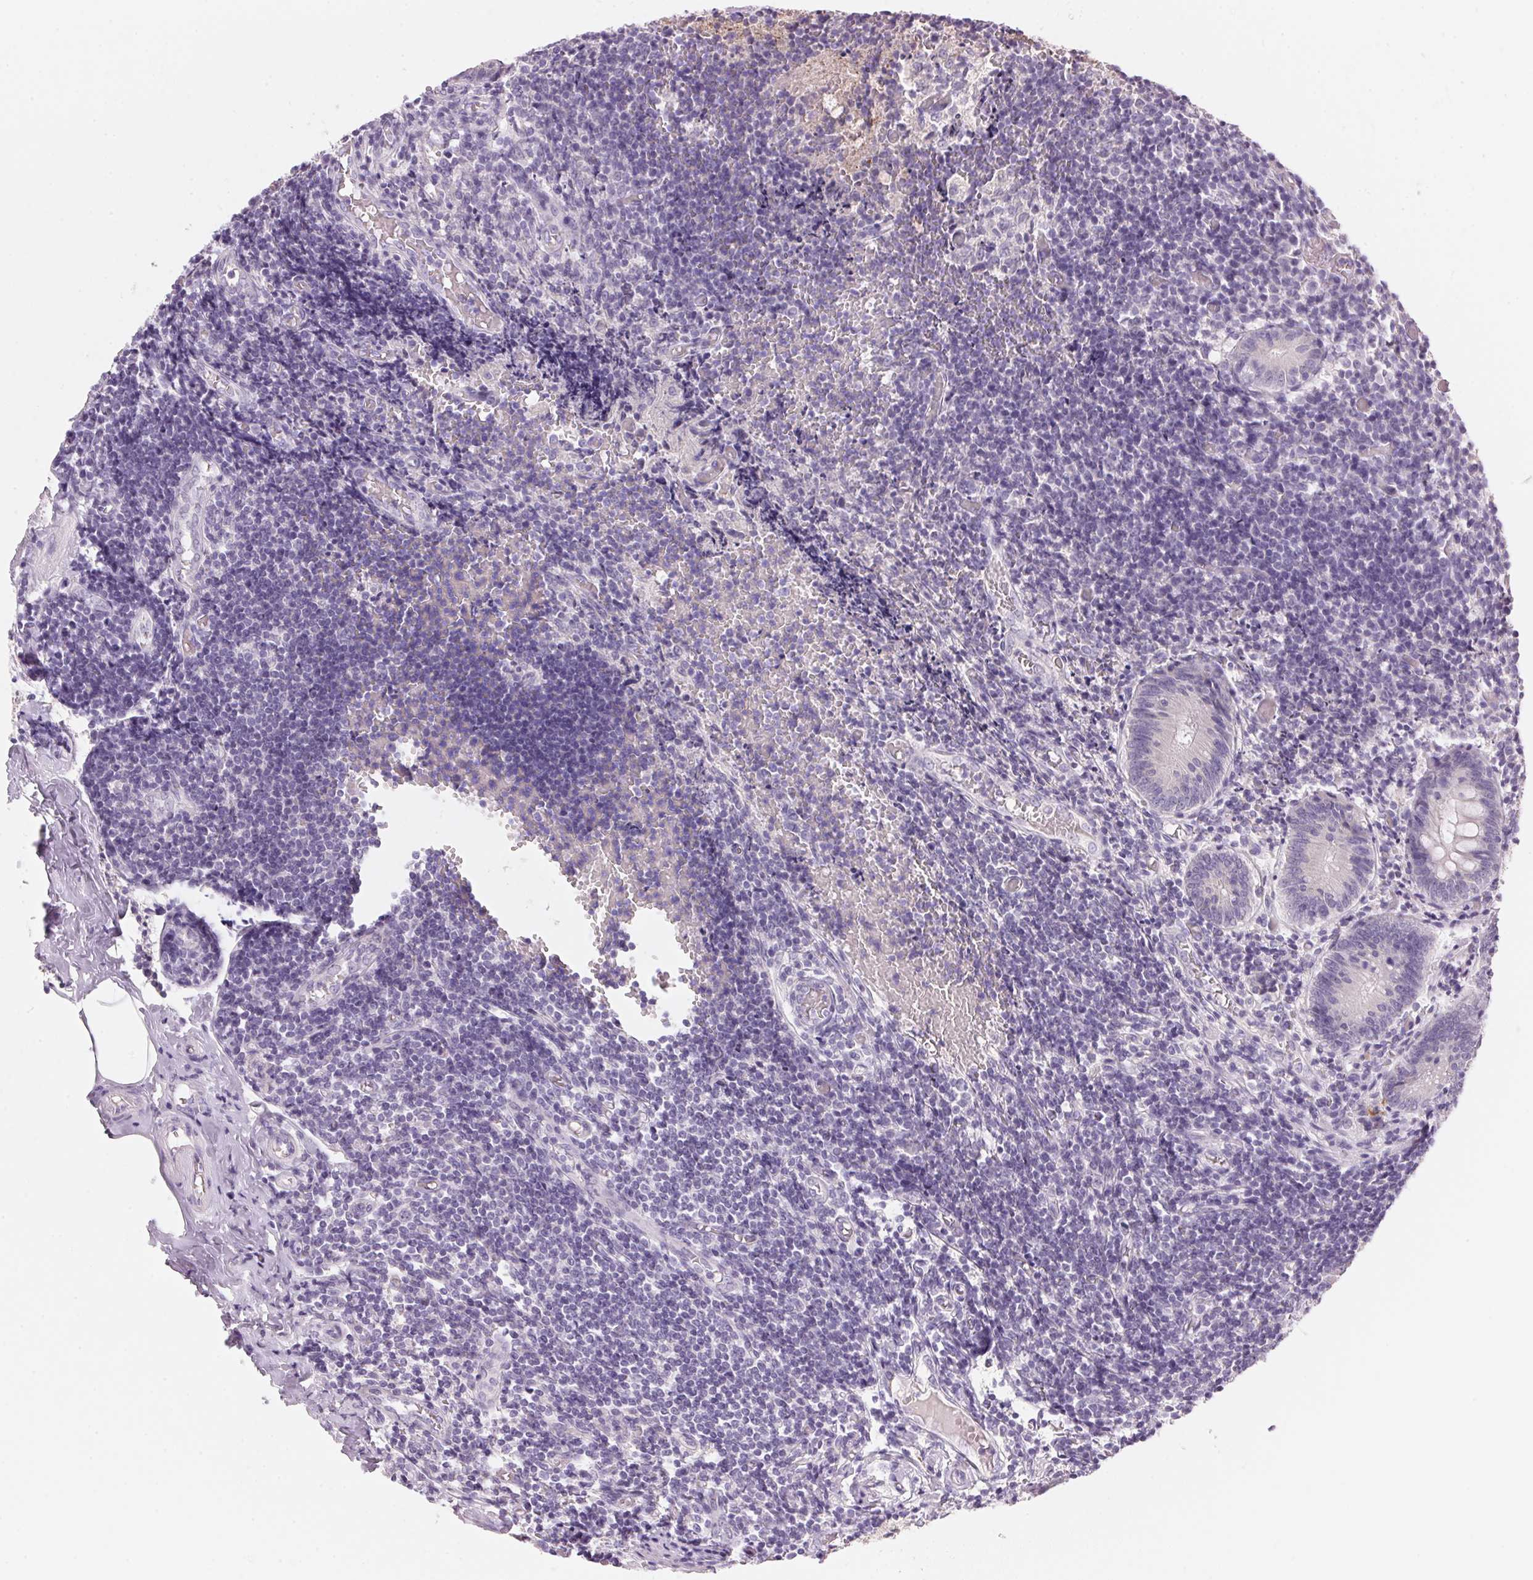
{"staining": {"intensity": "negative", "quantity": "none", "location": "none"}, "tissue": "appendix", "cell_type": "Glandular cells", "image_type": "normal", "snomed": [{"axis": "morphology", "description": "Normal tissue, NOS"}, {"axis": "topography", "description": "Appendix"}], "caption": "An immunohistochemistry (IHC) histopathology image of normal appendix is shown. There is no staining in glandular cells of appendix.", "gene": "CYP11B1", "patient": {"sex": "female", "age": 32}}